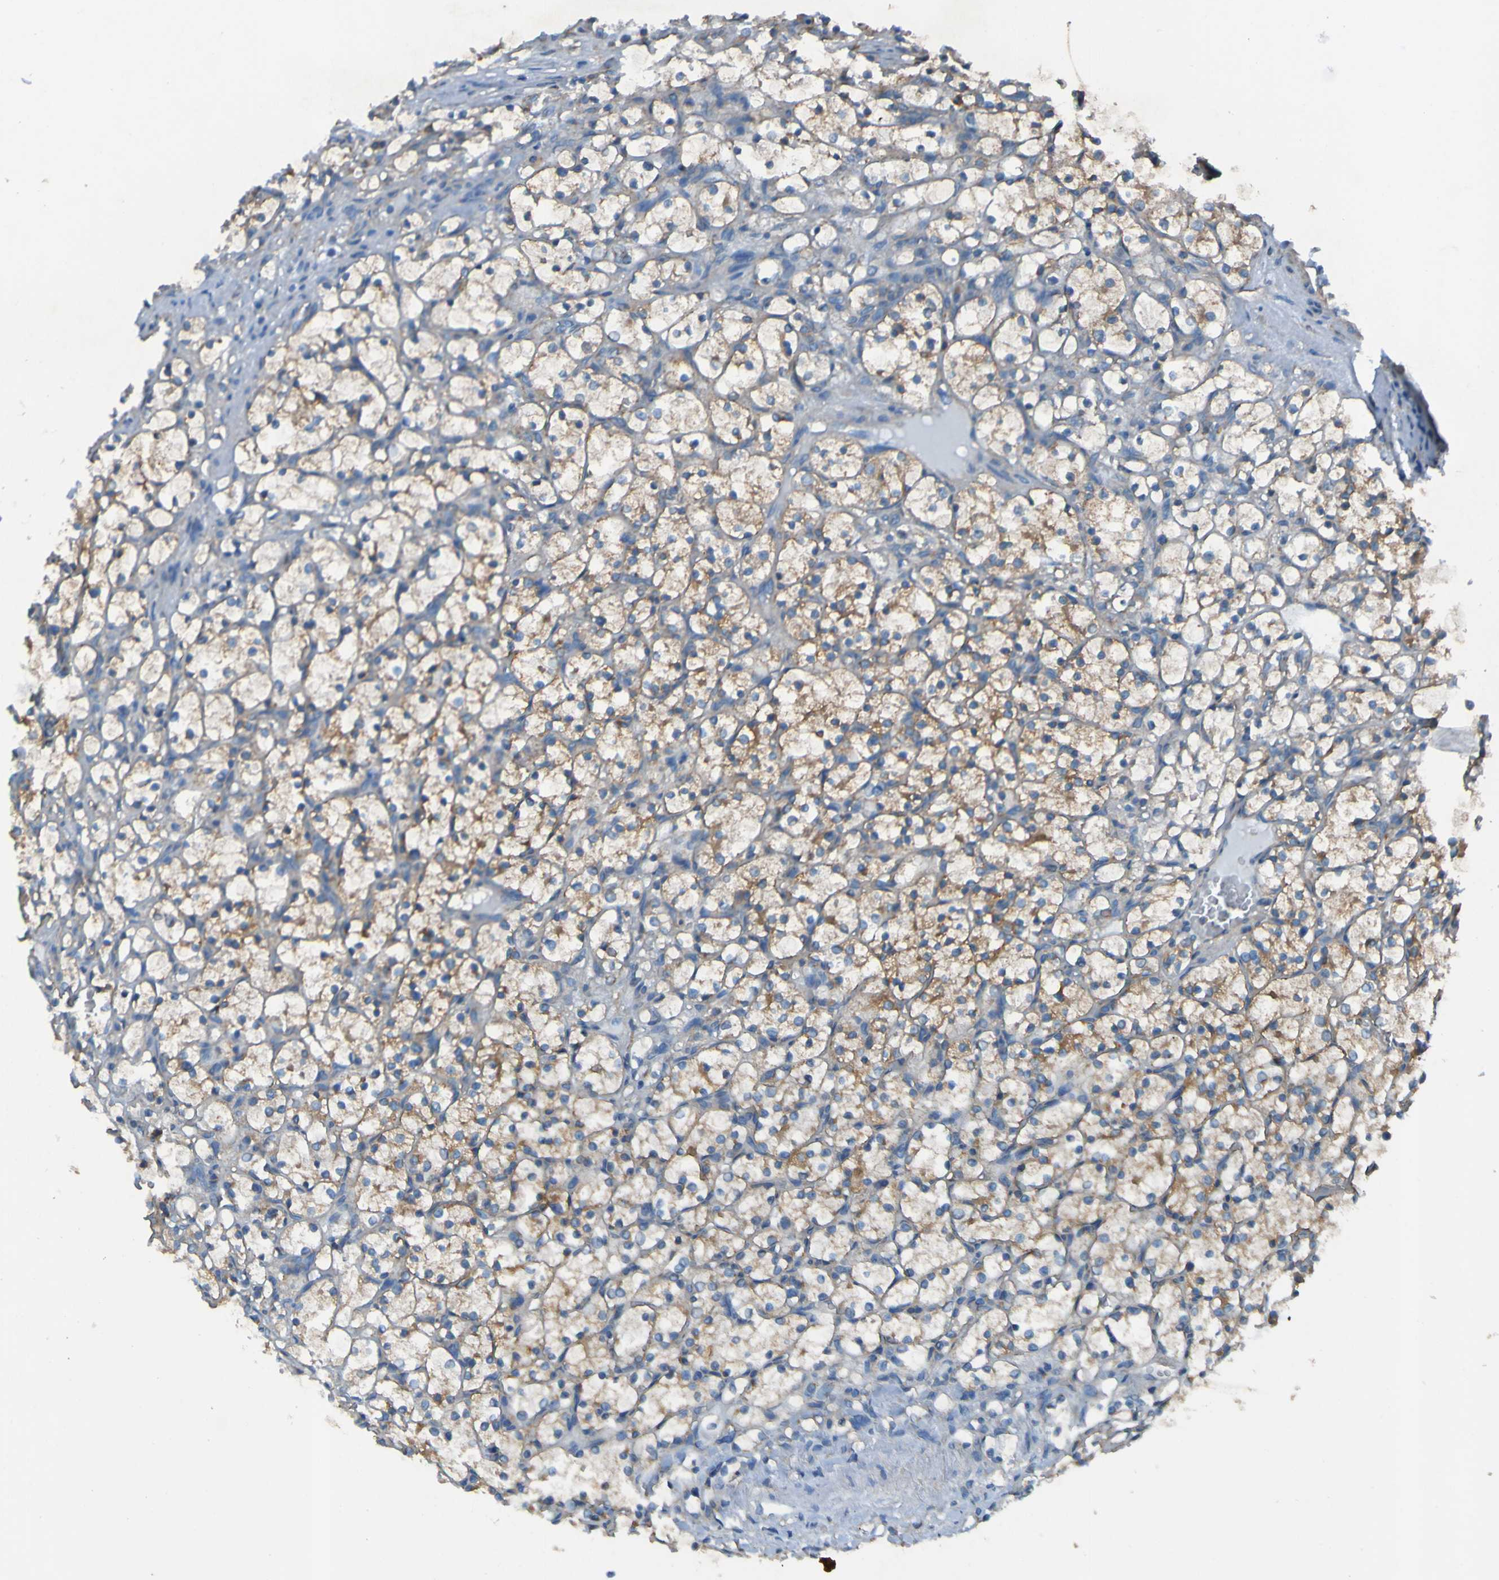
{"staining": {"intensity": "moderate", "quantity": "25%-75%", "location": "cytoplasmic/membranous"}, "tissue": "renal cancer", "cell_type": "Tumor cells", "image_type": "cancer", "snomed": [{"axis": "morphology", "description": "Adenocarcinoma, NOS"}, {"axis": "topography", "description": "Kidney"}], "caption": "Protein staining of renal adenocarcinoma tissue demonstrates moderate cytoplasmic/membranous staining in approximately 25%-75% of tumor cells. The protein is shown in brown color, while the nuclei are stained blue.", "gene": "RAB5B", "patient": {"sex": "female", "age": 69}}